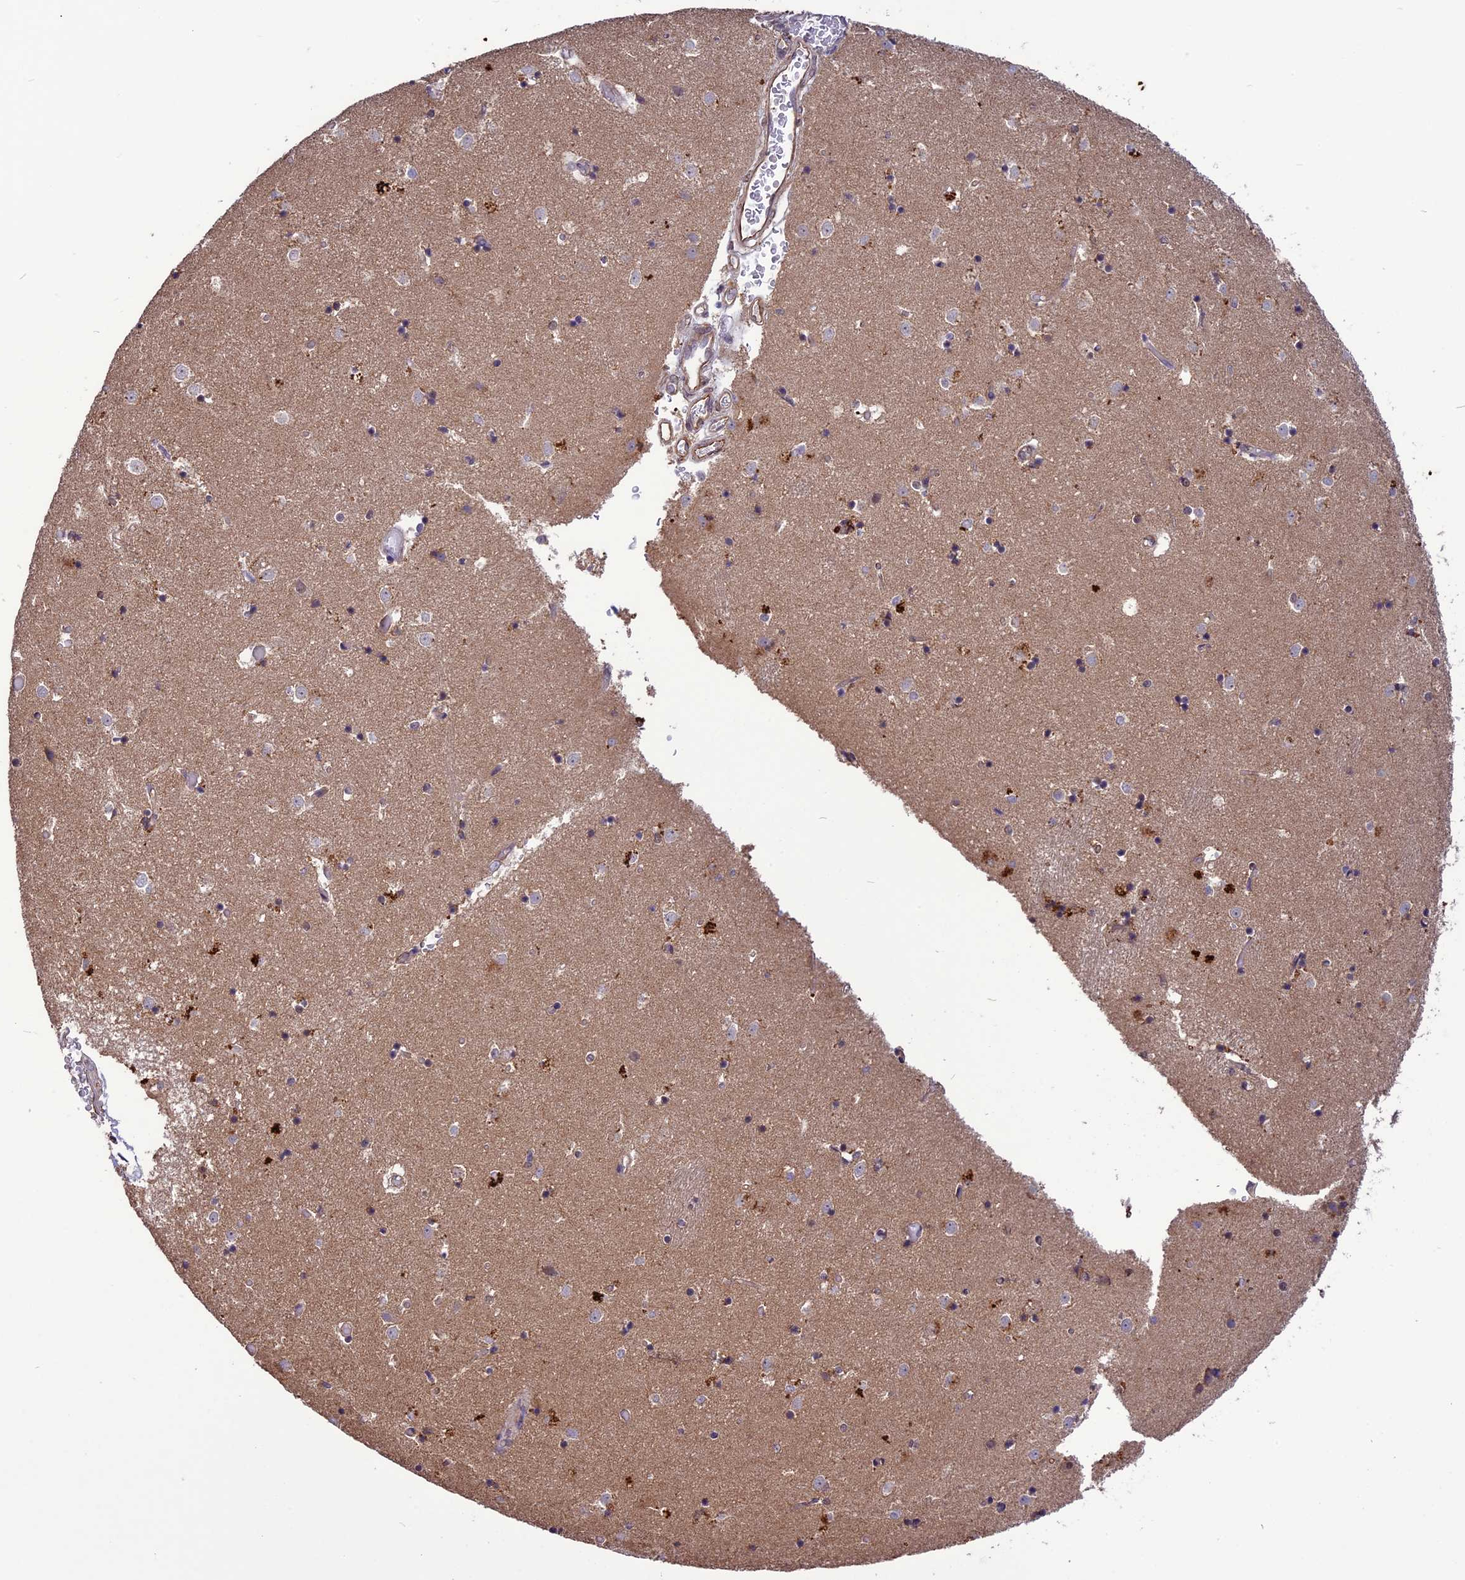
{"staining": {"intensity": "moderate", "quantity": "<25%", "location": "cytoplasmic/membranous"}, "tissue": "caudate", "cell_type": "Glial cells", "image_type": "normal", "snomed": [{"axis": "morphology", "description": "Normal tissue, NOS"}, {"axis": "topography", "description": "Lateral ventricle wall"}], "caption": "A photomicrograph of caudate stained for a protein reveals moderate cytoplasmic/membranous brown staining in glial cells. (brown staining indicates protein expression, while blue staining denotes nuclei).", "gene": "C3orf70", "patient": {"sex": "female", "age": 52}}